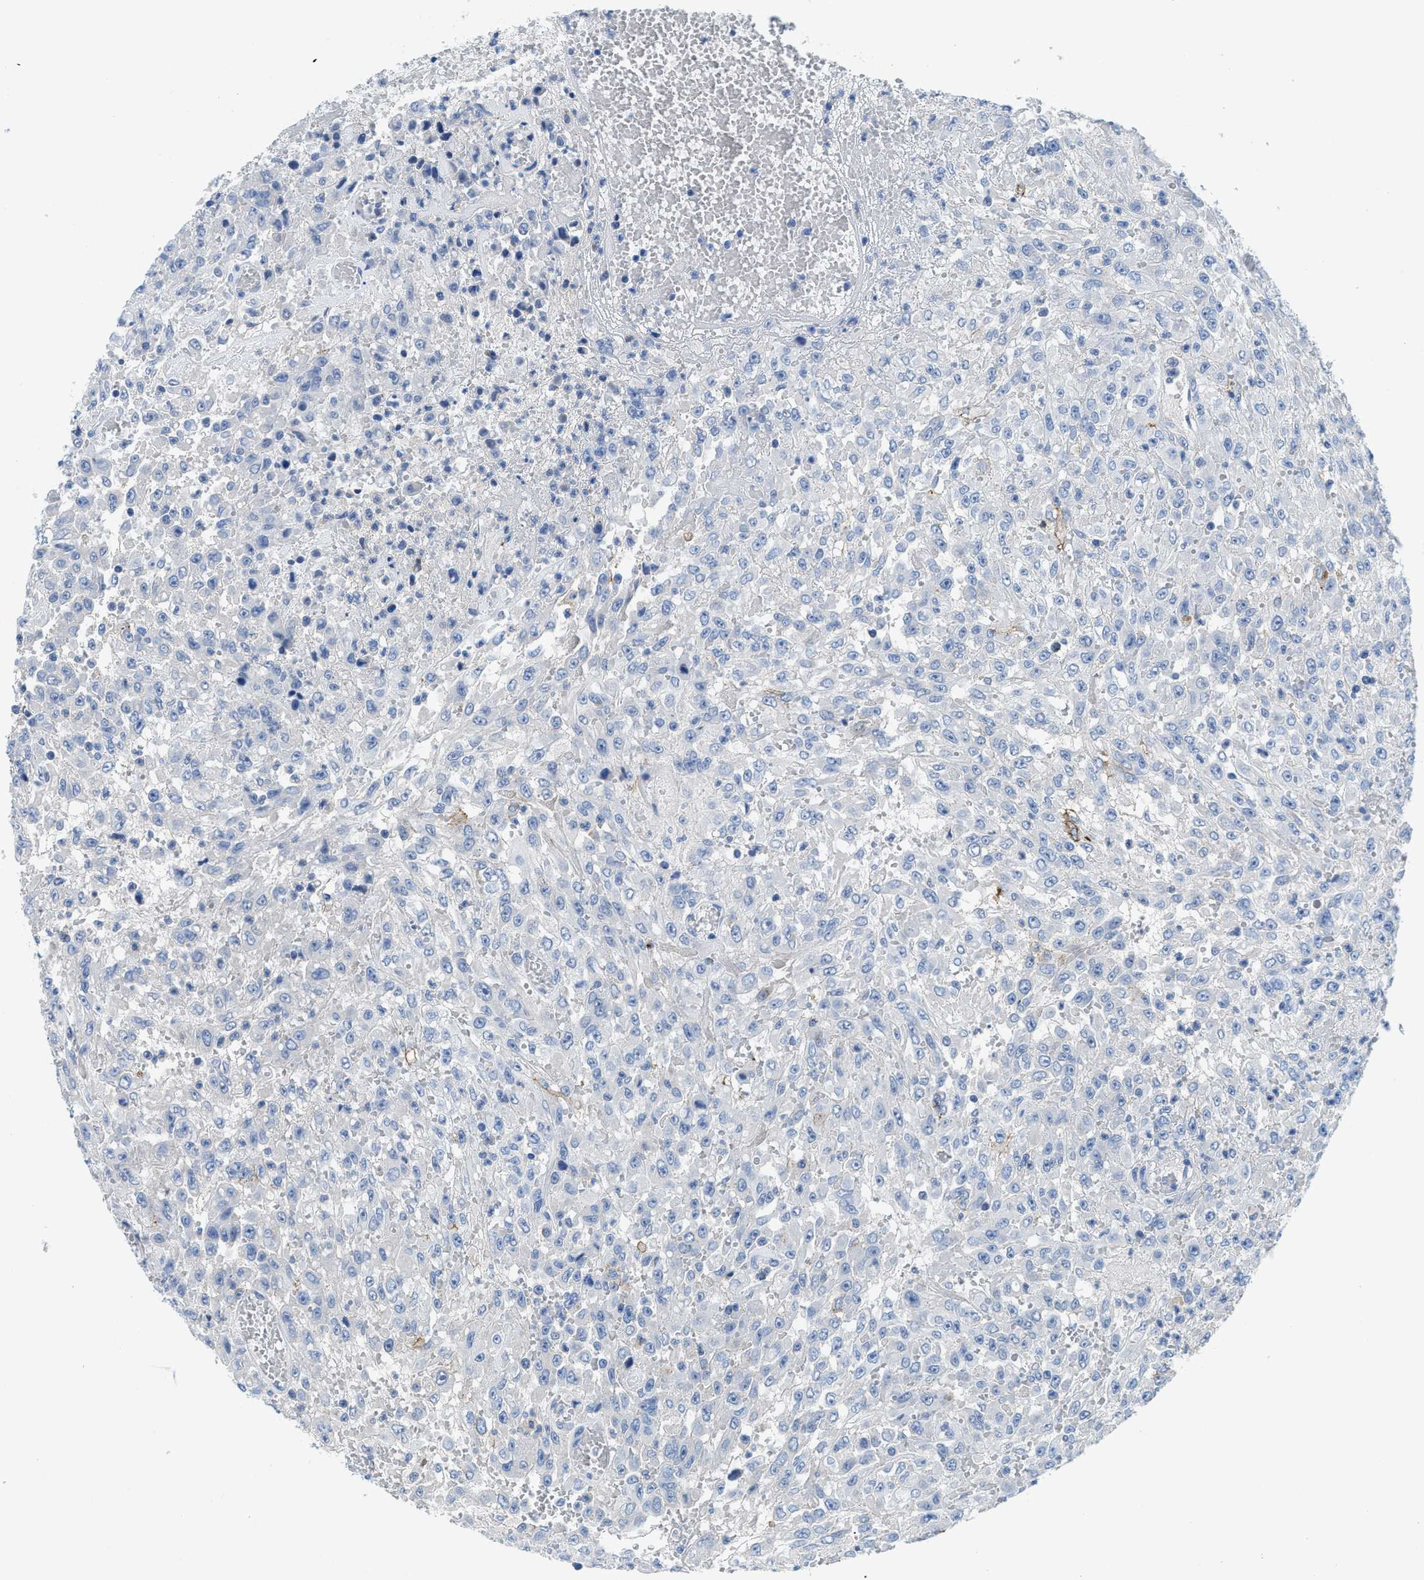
{"staining": {"intensity": "negative", "quantity": "none", "location": "none"}, "tissue": "urothelial cancer", "cell_type": "Tumor cells", "image_type": "cancer", "snomed": [{"axis": "morphology", "description": "Urothelial carcinoma, High grade"}, {"axis": "topography", "description": "Urinary bladder"}], "caption": "IHC image of urothelial carcinoma (high-grade) stained for a protein (brown), which reveals no positivity in tumor cells.", "gene": "MBL2", "patient": {"sex": "male", "age": 46}}